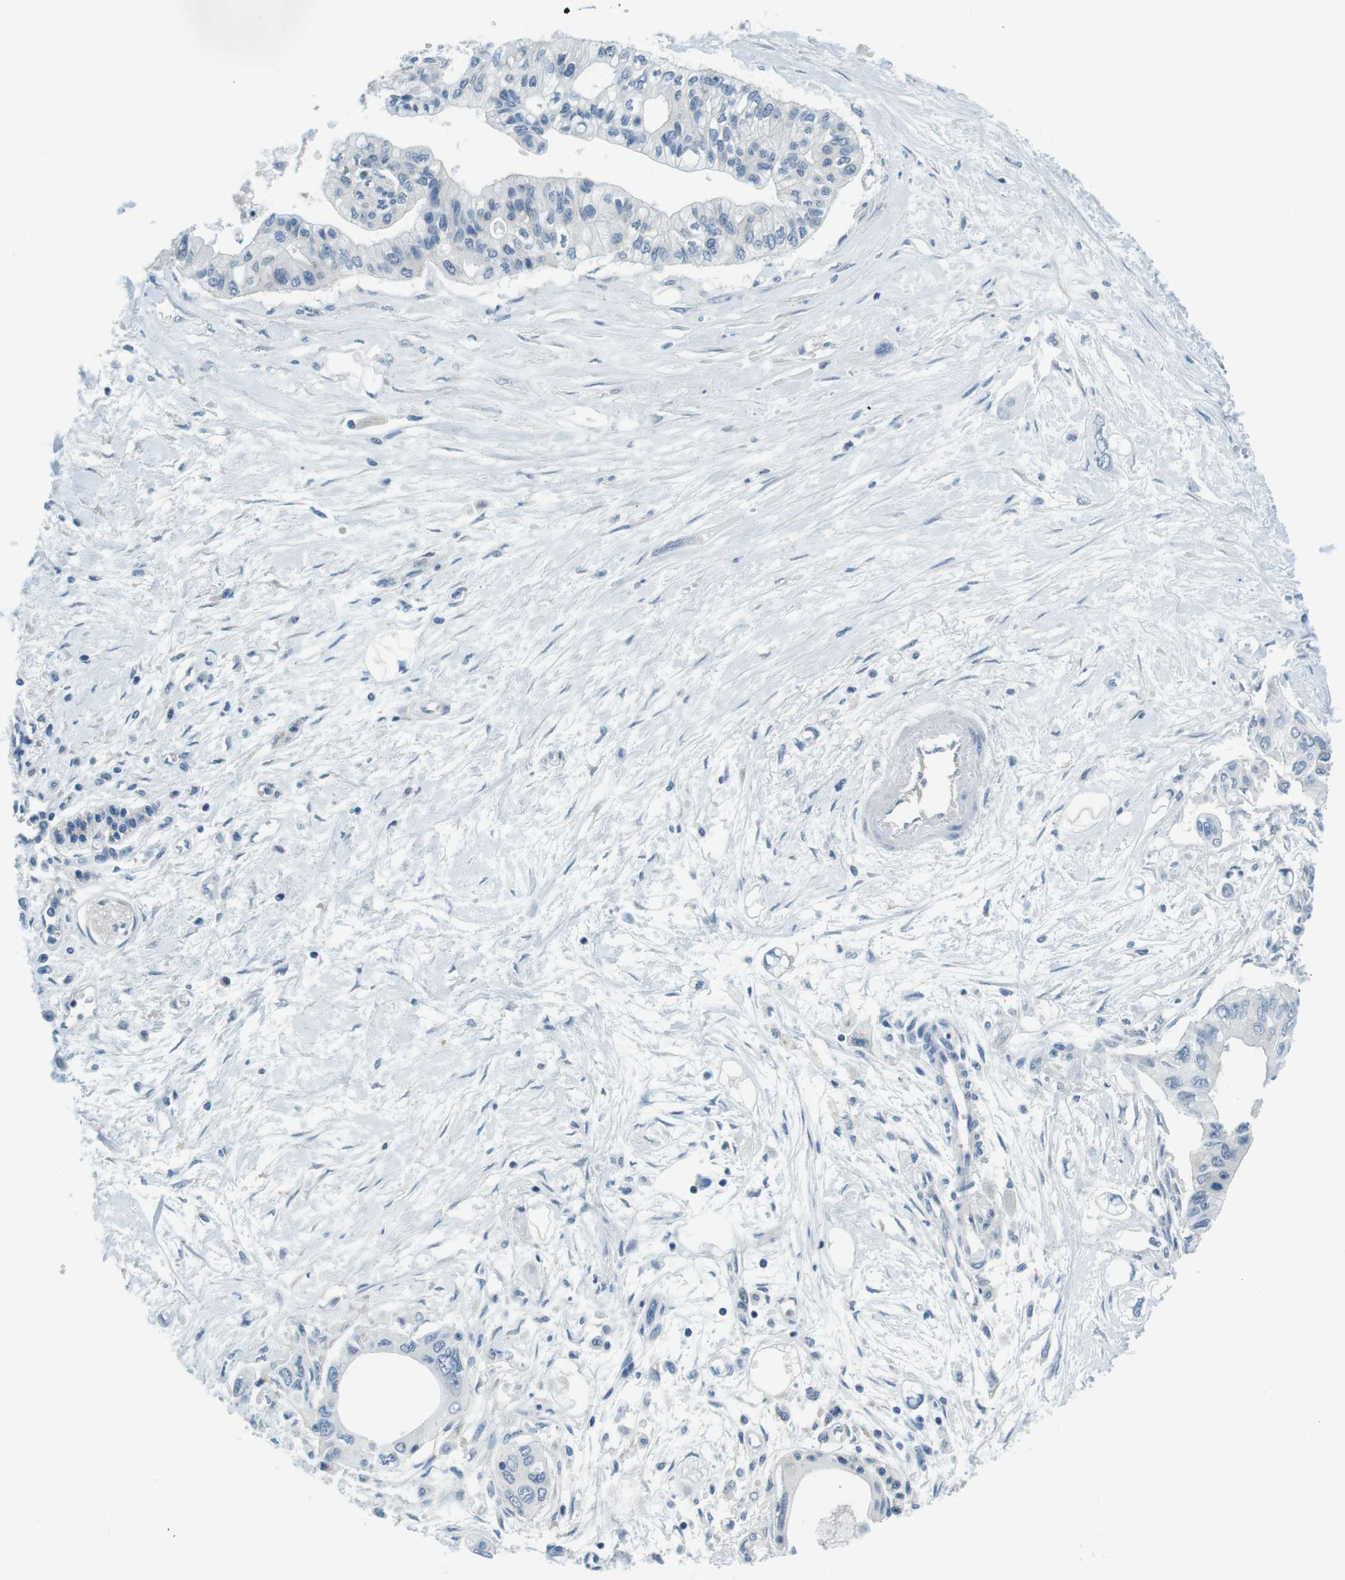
{"staining": {"intensity": "negative", "quantity": "none", "location": "none"}, "tissue": "pancreatic cancer", "cell_type": "Tumor cells", "image_type": "cancer", "snomed": [{"axis": "morphology", "description": "Adenocarcinoma, NOS"}, {"axis": "topography", "description": "Pancreas"}], "caption": "Human pancreatic adenocarcinoma stained for a protein using immunohistochemistry reveals no expression in tumor cells.", "gene": "KCNJ5", "patient": {"sex": "female", "age": 77}}